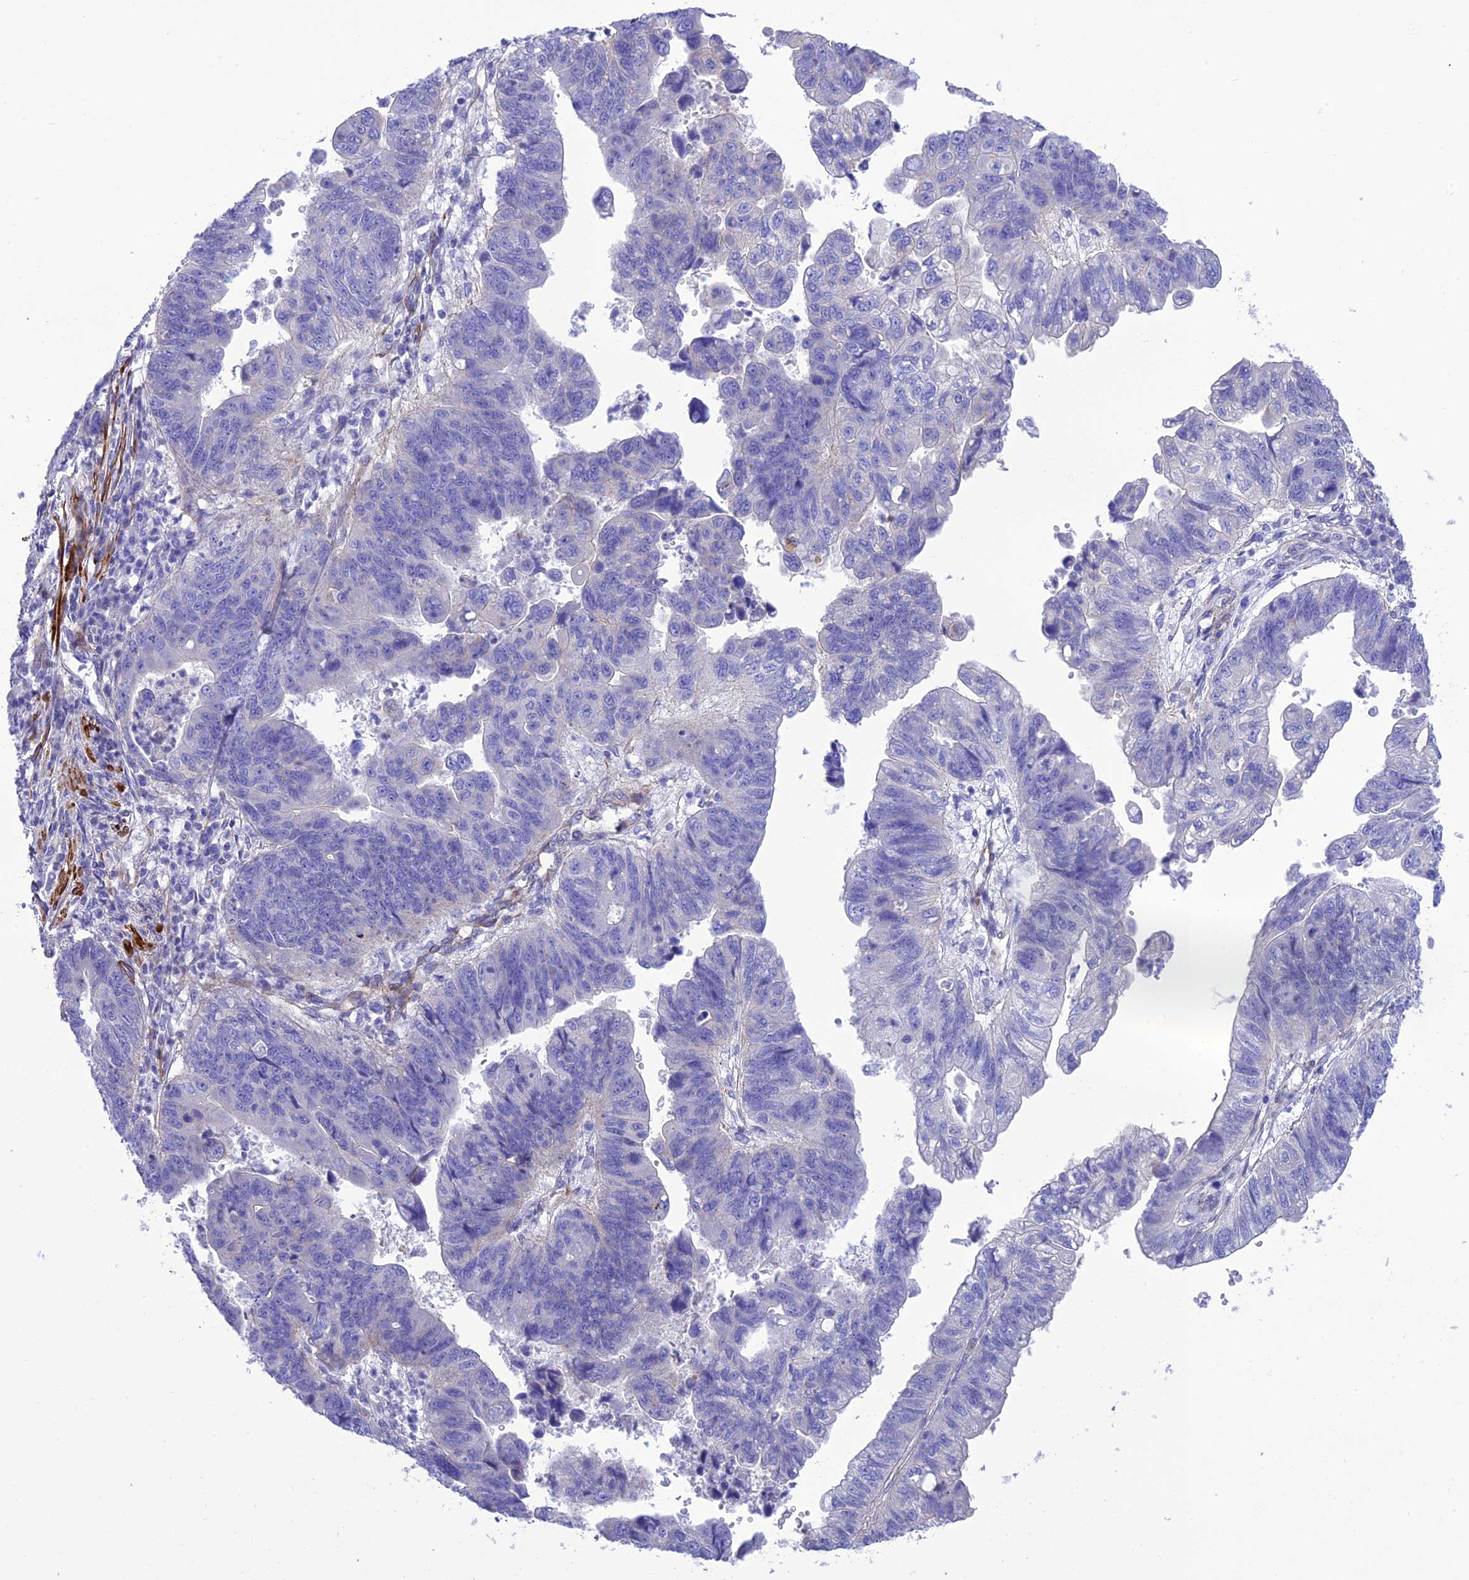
{"staining": {"intensity": "negative", "quantity": "none", "location": "none"}, "tissue": "stomach cancer", "cell_type": "Tumor cells", "image_type": "cancer", "snomed": [{"axis": "morphology", "description": "Adenocarcinoma, NOS"}, {"axis": "topography", "description": "Stomach"}], "caption": "The immunohistochemistry (IHC) photomicrograph has no significant expression in tumor cells of adenocarcinoma (stomach) tissue. (DAB (3,3'-diaminobenzidine) immunohistochemistry (IHC), high magnification).", "gene": "FRA10AC1", "patient": {"sex": "male", "age": 59}}